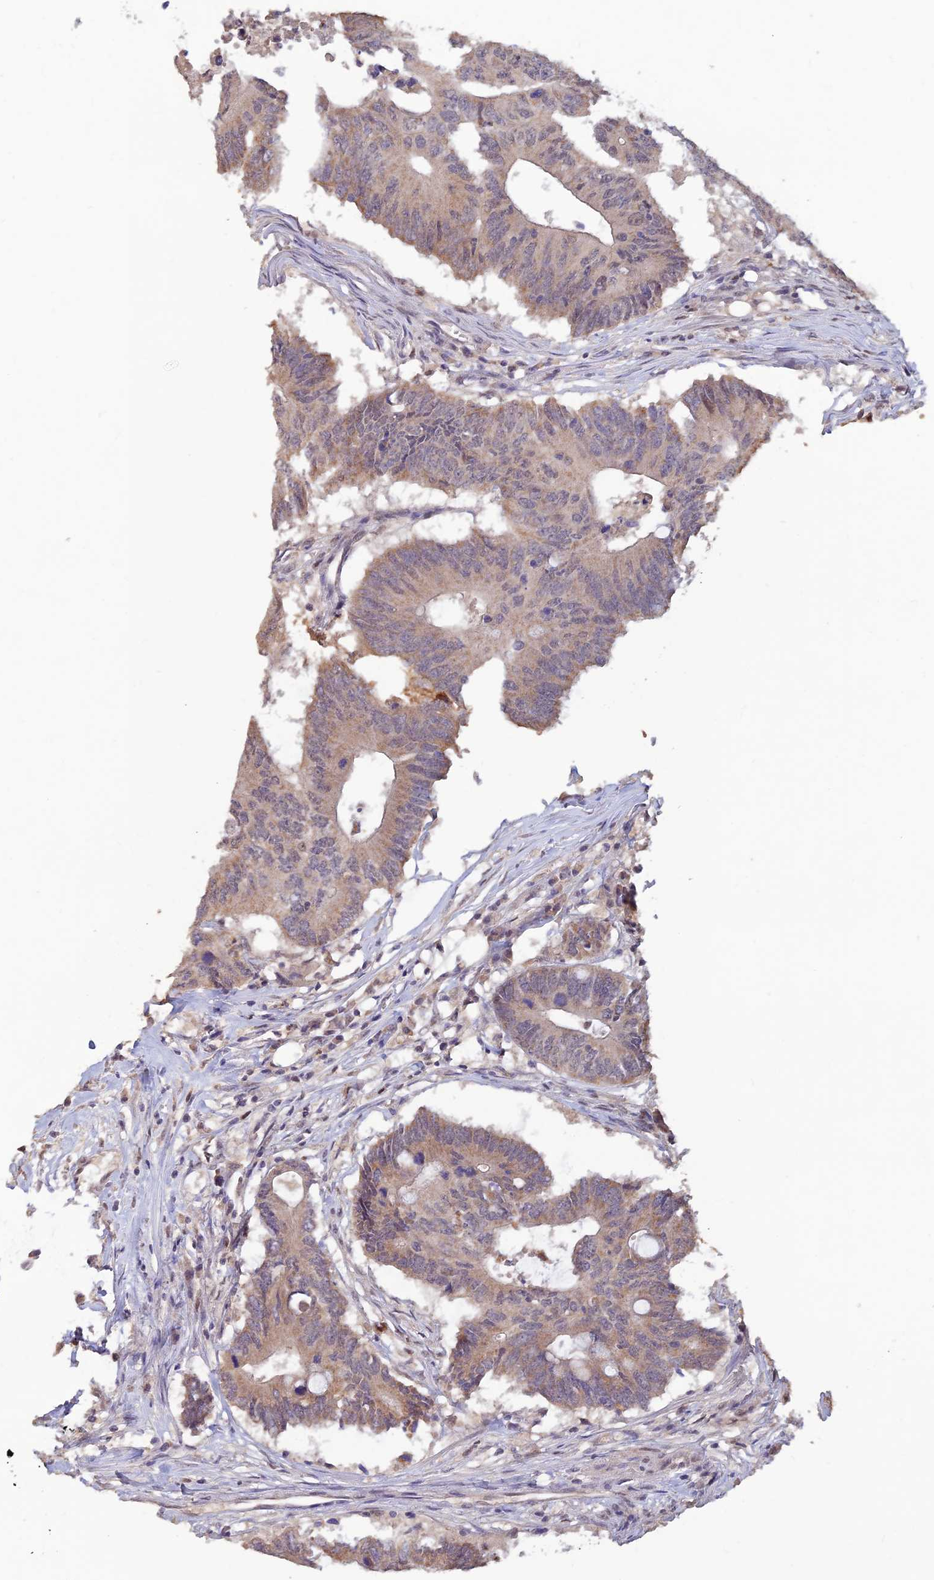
{"staining": {"intensity": "weak", "quantity": ">75%", "location": "cytoplasmic/membranous"}, "tissue": "colorectal cancer", "cell_type": "Tumor cells", "image_type": "cancer", "snomed": [{"axis": "morphology", "description": "Adenocarcinoma, NOS"}, {"axis": "topography", "description": "Colon"}], "caption": "Immunohistochemical staining of colorectal cancer exhibits low levels of weak cytoplasmic/membranous protein staining in about >75% of tumor cells.", "gene": "FASTKD5", "patient": {"sex": "male", "age": 71}}